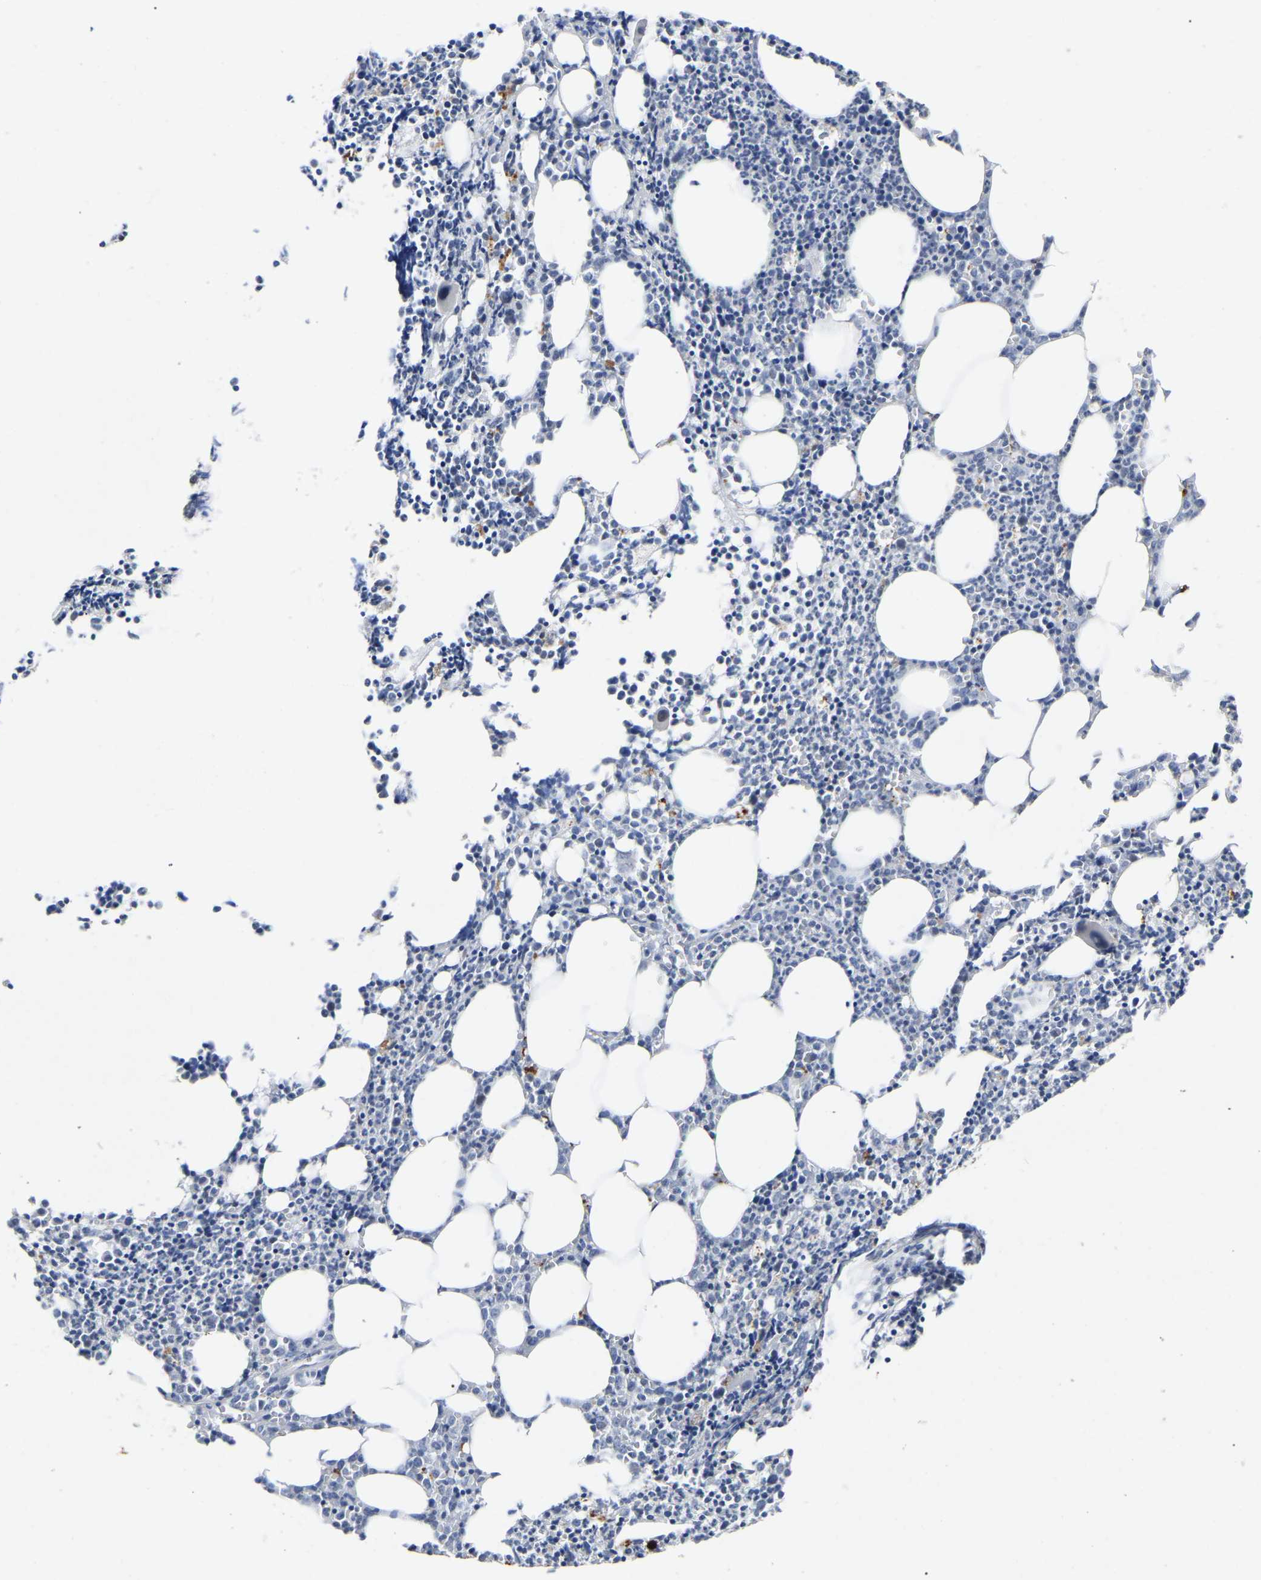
{"staining": {"intensity": "negative", "quantity": "none", "location": "none"}, "tissue": "bone marrow", "cell_type": "Hematopoietic cells", "image_type": "normal", "snomed": [{"axis": "morphology", "description": "Normal tissue, NOS"}, {"axis": "morphology", "description": "Inflammation, NOS"}, {"axis": "topography", "description": "Bone marrow"}], "caption": "High magnification brightfield microscopy of benign bone marrow stained with DAB (brown) and counterstained with hematoxylin (blue): hematopoietic cells show no significant expression. (Stains: DAB immunohistochemistry (IHC) with hematoxylin counter stain, Microscopy: brightfield microscopy at high magnification).", "gene": "SMPD2", "patient": {"sex": "female", "age": 53}}